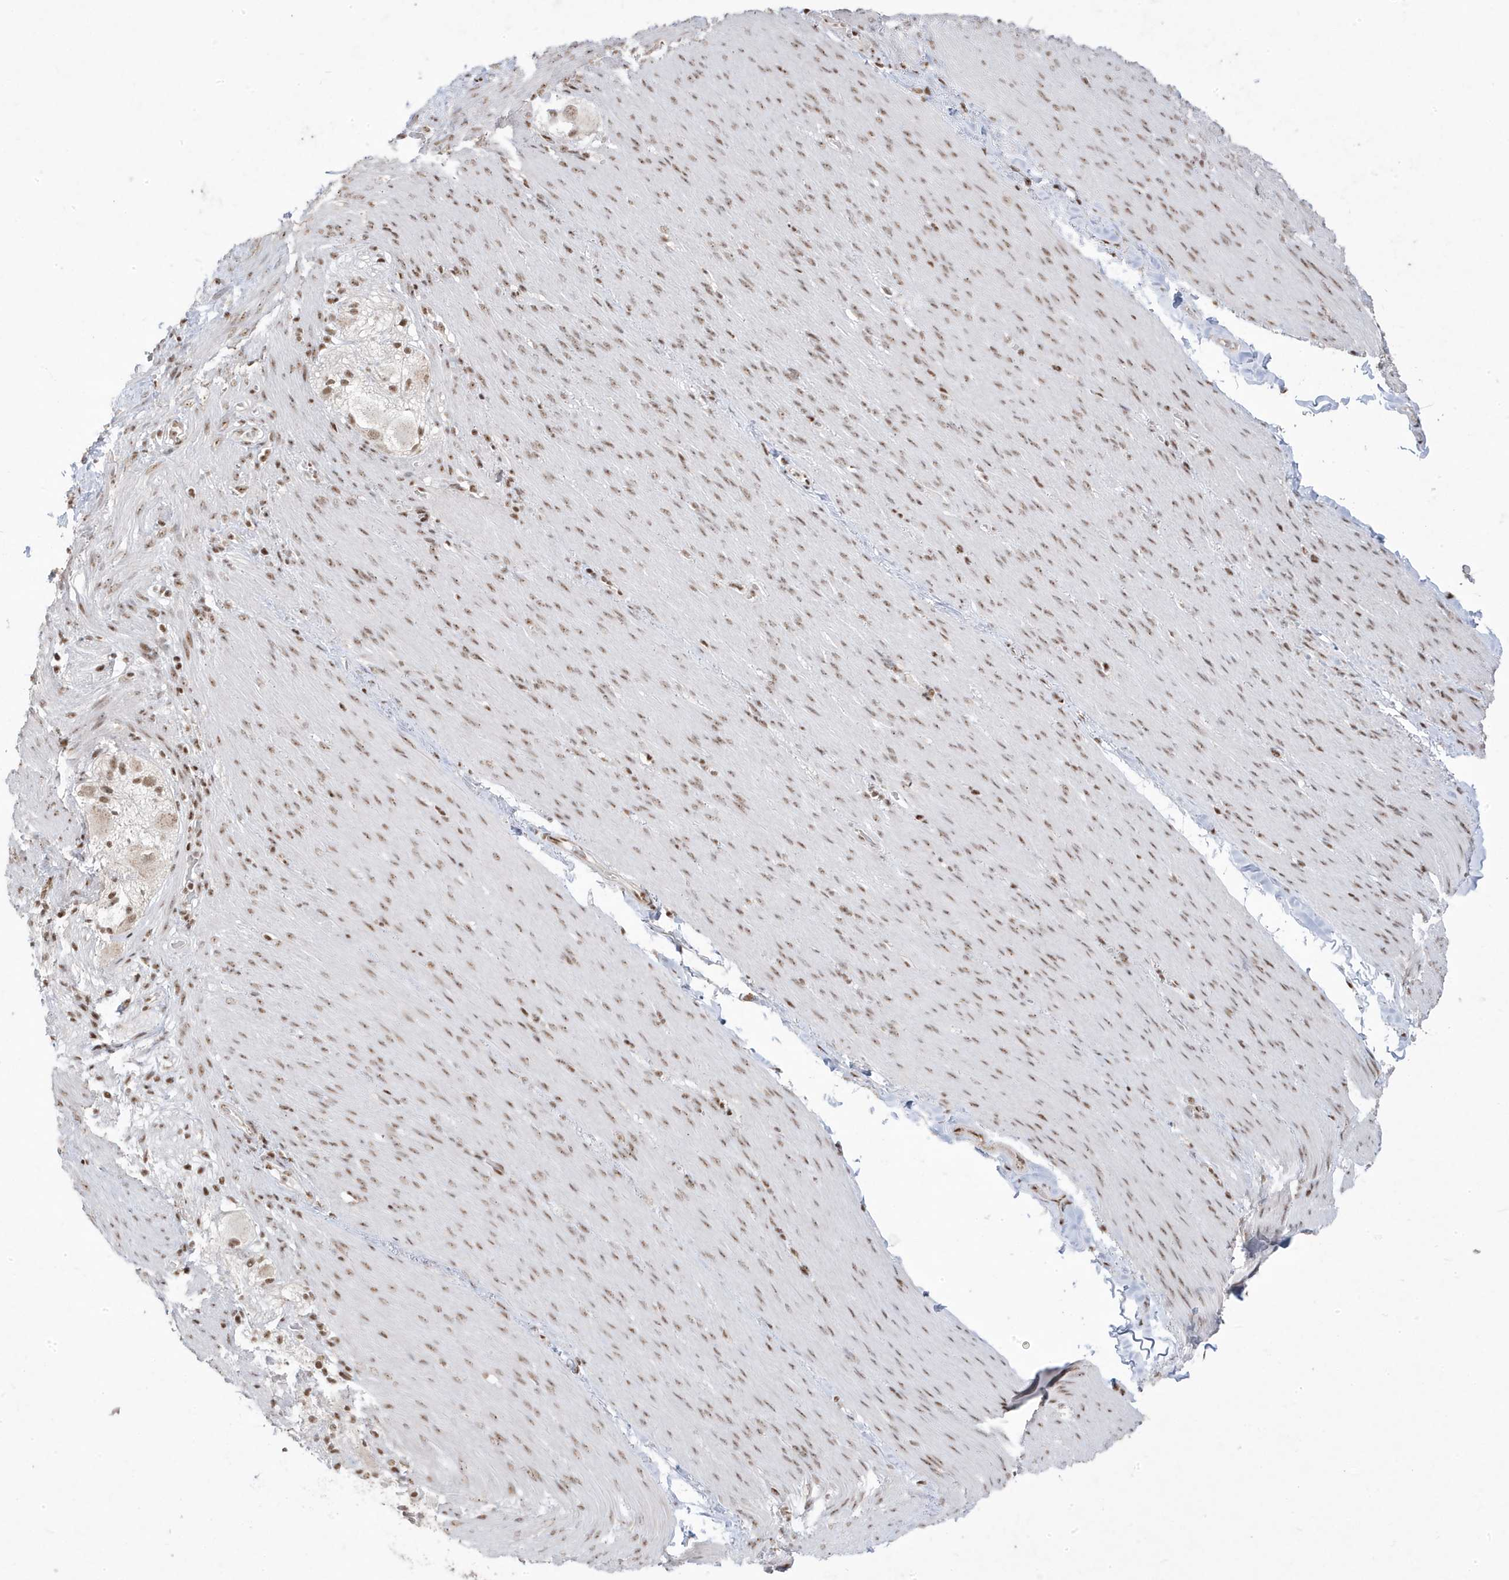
{"staining": {"intensity": "moderate", "quantity": ">75%", "location": "nuclear"}, "tissue": "adipose tissue", "cell_type": "Adipocytes", "image_type": "normal", "snomed": [{"axis": "morphology", "description": "Normal tissue, NOS"}, {"axis": "topography", "description": "Colon"}, {"axis": "topography", "description": "Peripheral nerve tissue"}], "caption": "Immunohistochemistry (IHC) micrograph of benign adipose tissue stained for a protein (brown), which reveals medium levels of moderate nuclear staining in about >75% of adipocytes.", "gene": "MTREX", "patient": {"sex": "female", "age": 61}}